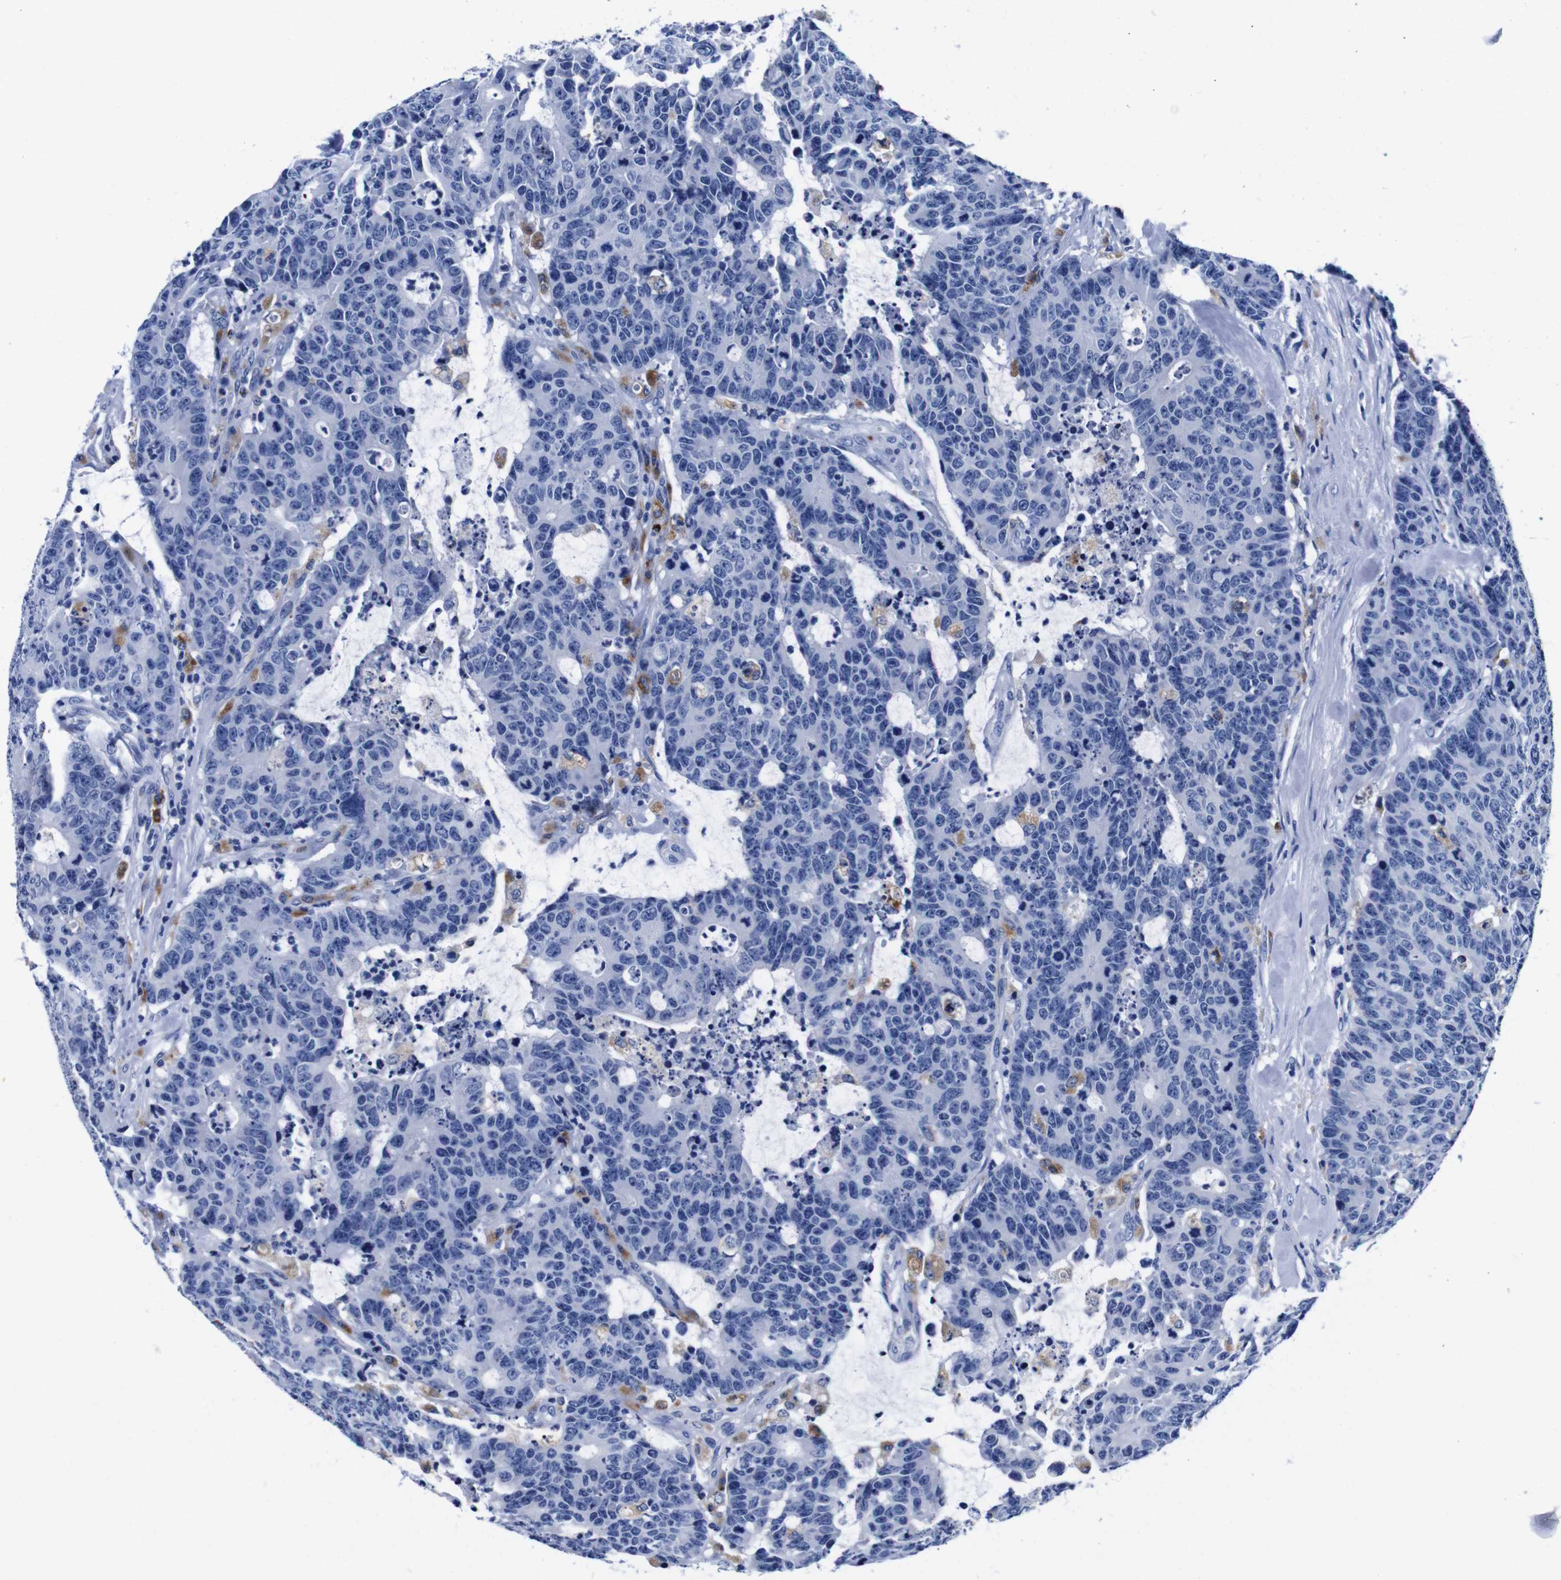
{"staining": {"intensity": "negative", "quantity": "none", "location": "none"}, "tissue": "colorectal cancer", "cell_type": "Tumor cells", "image_type": "cancer", "snomed": [{"axis": "morphology", "description": "Adenocarcinoma, NOS"}, {"axis": "topography", "description": "Colon"}], "caption": "Colorectal cancer stained for a protein using immunohistochemistry (IHC) demonstrates no staining tumor cells.", "gene": "HLA-DMB", "patient": {"sex": "female", "age": 86}}